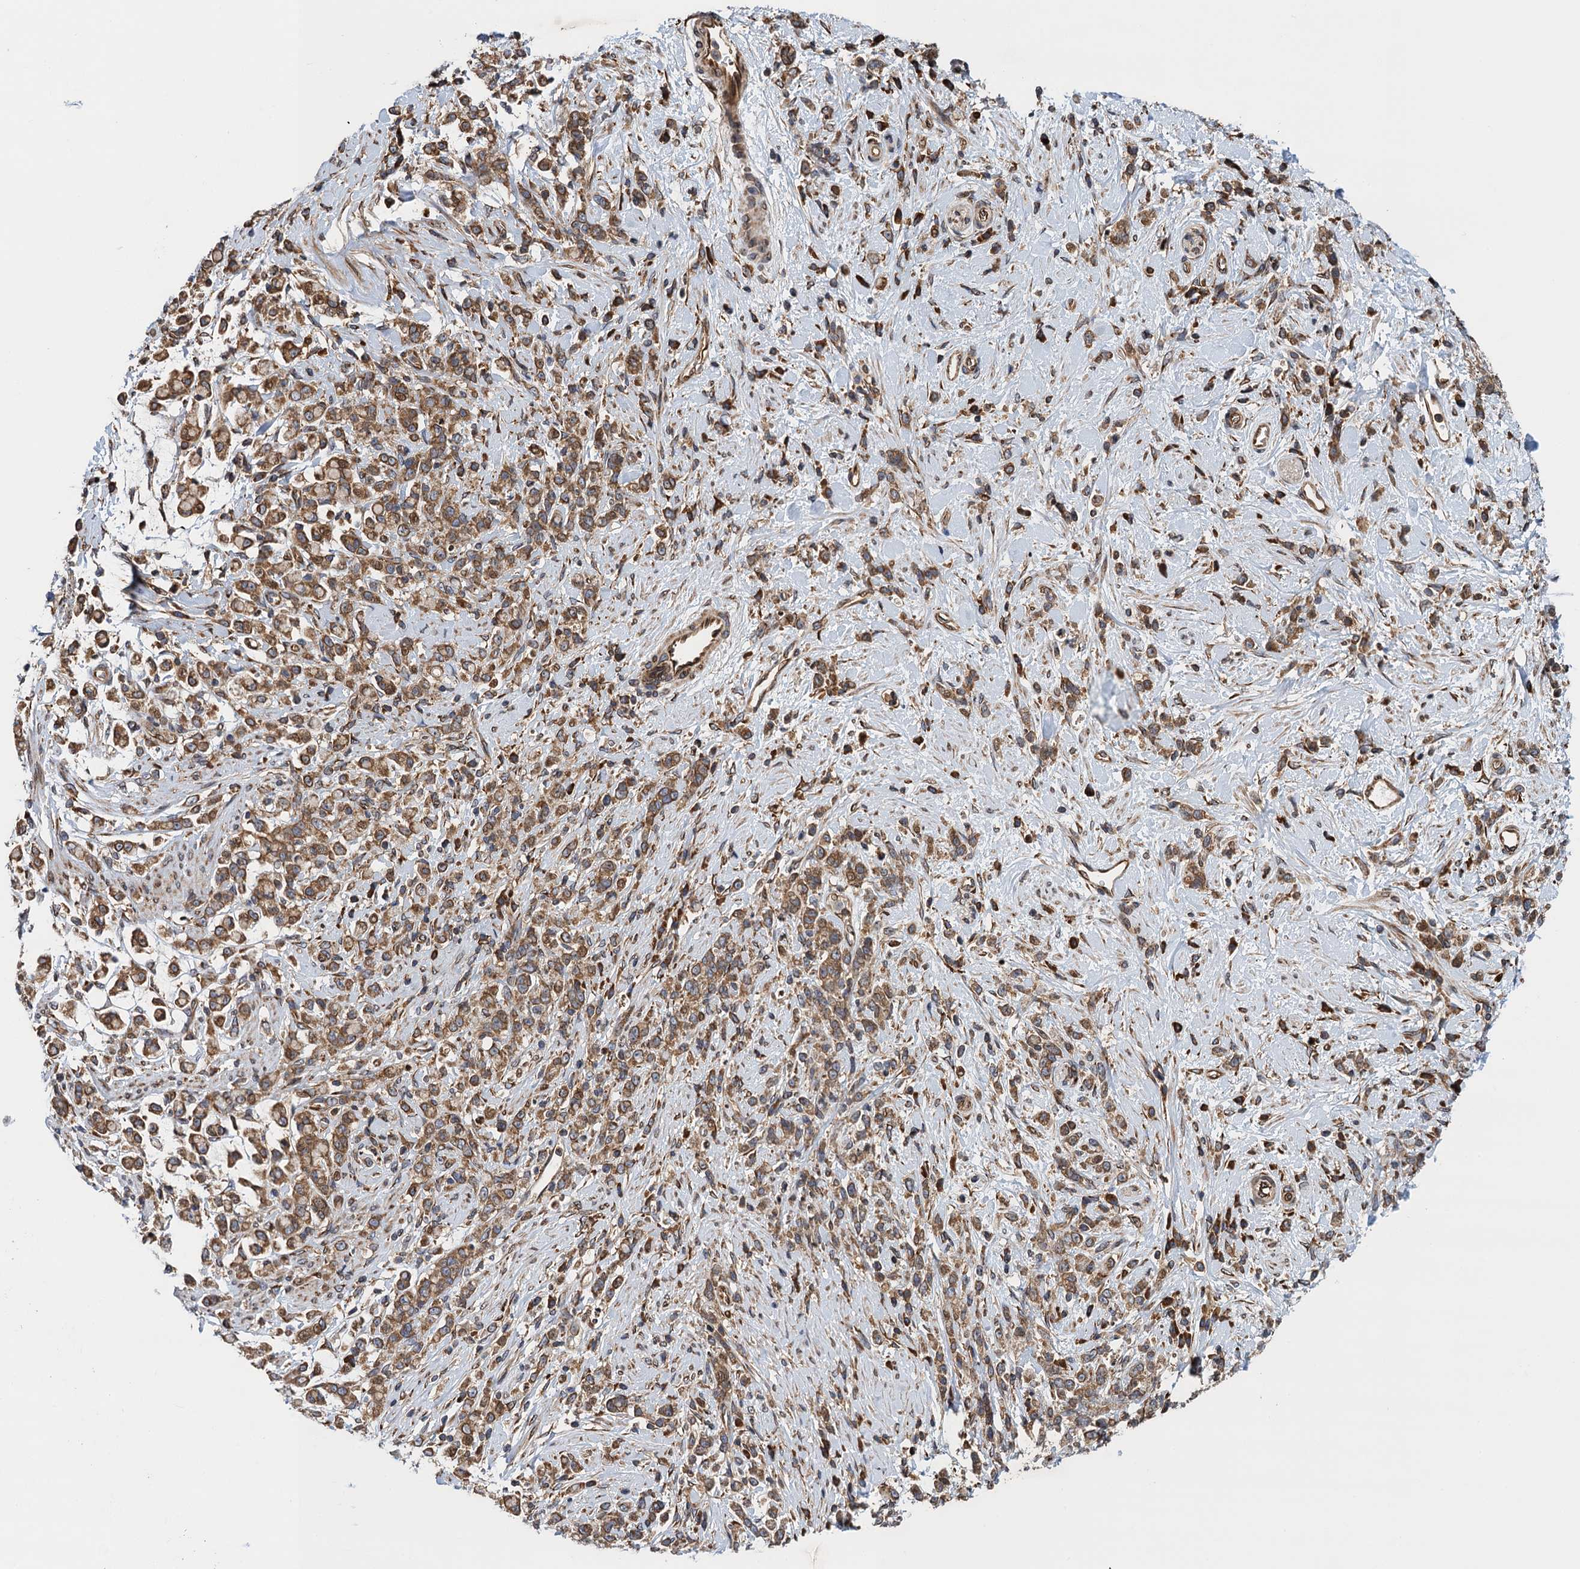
{"staining": {"intensity": "moderate", "quantity": ">75%", "location": "cytoplasmic/membranous"}, "tissue": "stomach cancer", "cell_type": "Tumor cells", "image_type": "cancer", "snomed": [{"axis": "morphology", "description": "Adenocarcinoma, NOS"}, {"axis": "topography", "description": "Stomach"}], "caption": "High-magnification brightfield microscopy of stomach cancer (adenocarcinoma) stained with DAB (brown) and counterstained with hematoxylin (blue). tumor cells exhibit moderate cytoplasmic/membranous staining is present in about>75% of cells.", "gene": "MDM1", "patient": {"sex": "female", "age": 60}}